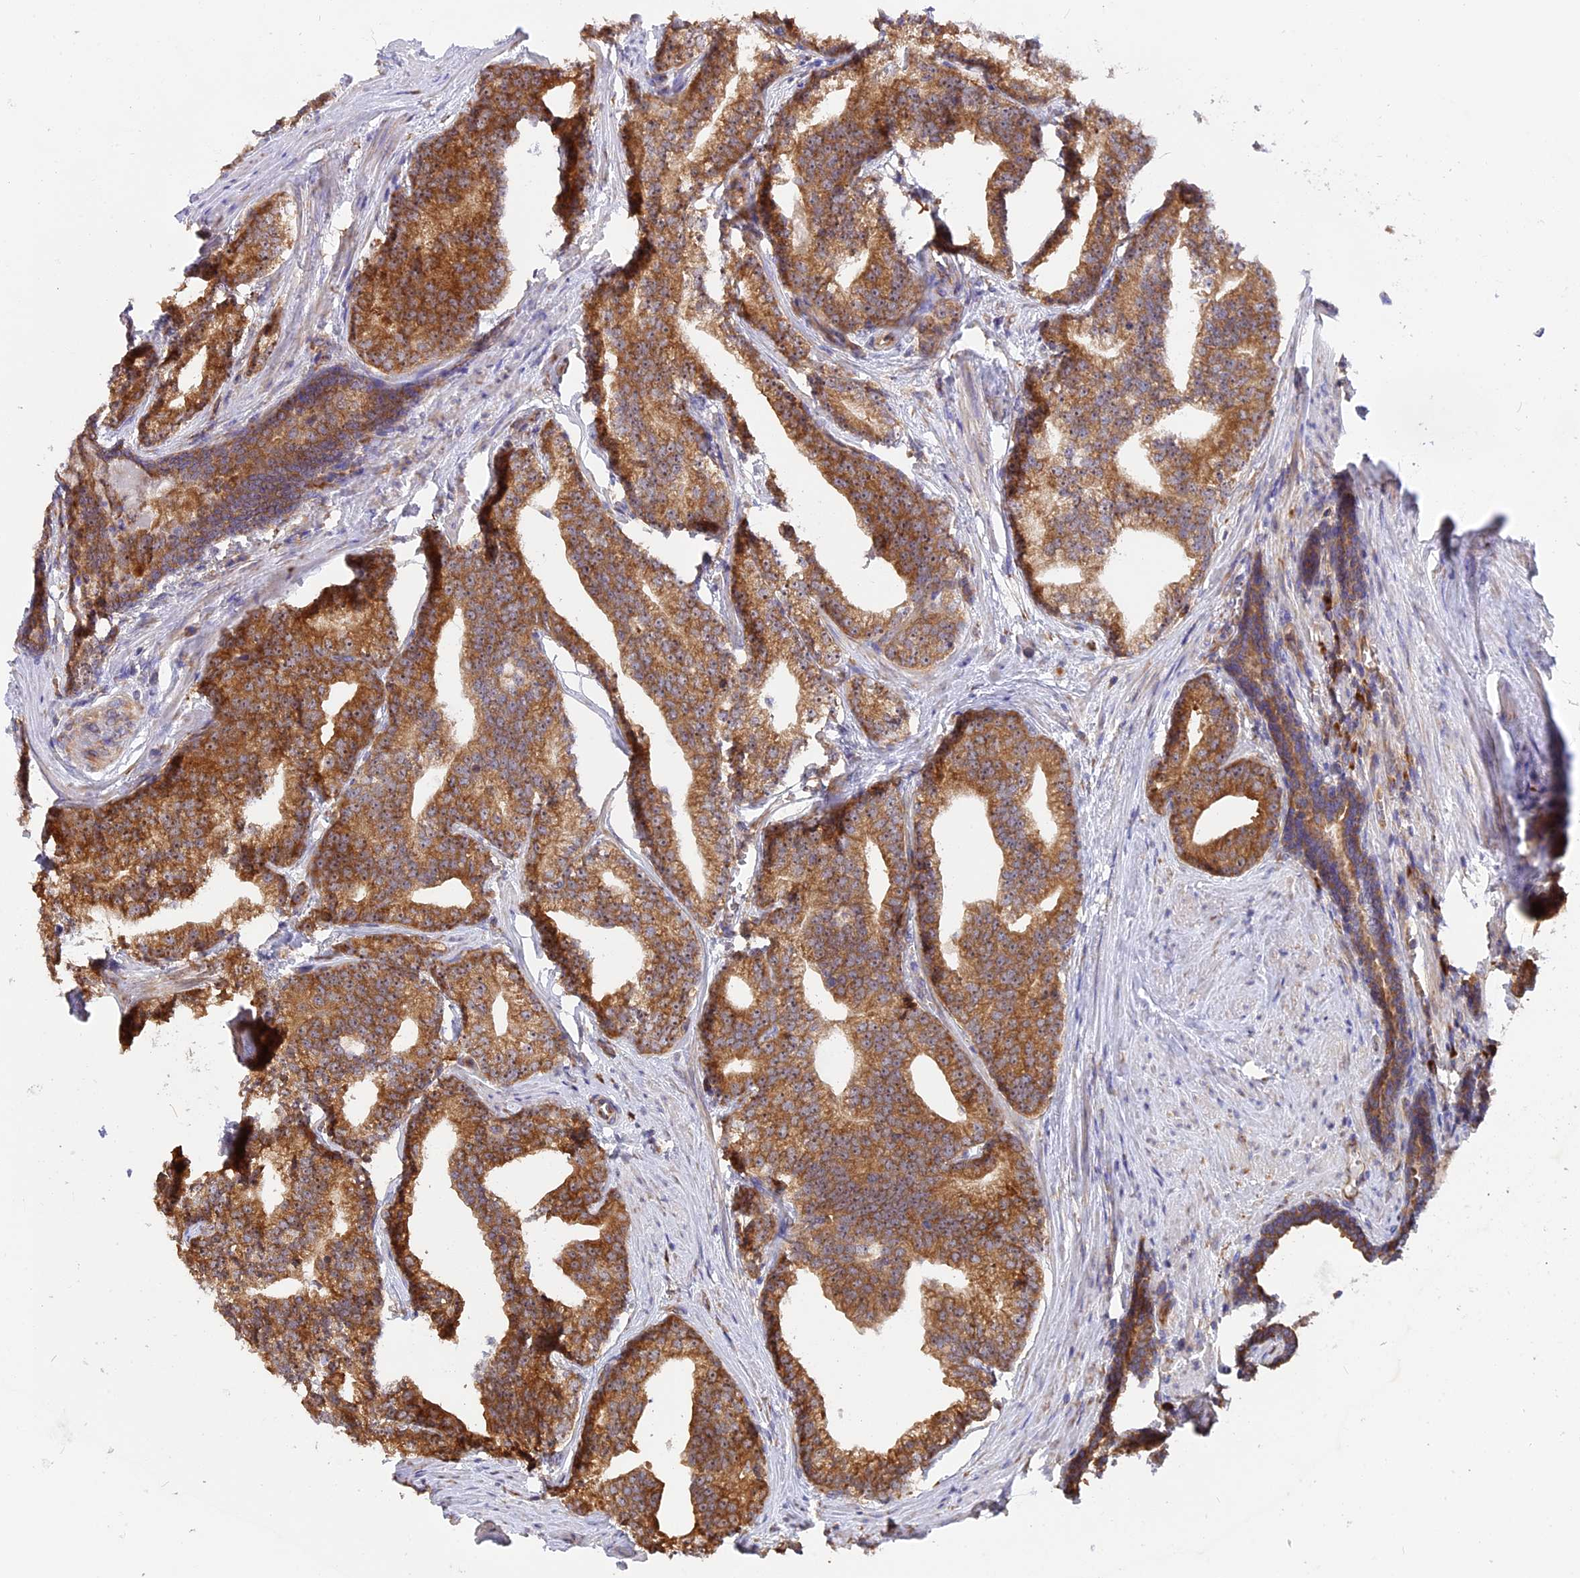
{"staining": {"intensity": "moderate", "quantity": ">75%", "location": "cytoplasmic/membranous"}, "tissue": "prostate cancer", "cell_type": "Tumor cells", "image_type": "cancer", "snomed": [{"axis": "morphology", "description": "Adenocarcinoma, Low grade"}, {"axis": "topography", "description": "Prostate"}], "caption": "Prostate cancer (adenocarcinoma (low-grade)) stained with immunohistochemistry (IHC) demonstrates moderate cytoplasmic/membranous staining in about >75% of tumor cells. (Brightfield microscopy of DAB IHC at high magnification).", "gene": "GNPTAB", "patient": {"sex": "male", "age": 71}}